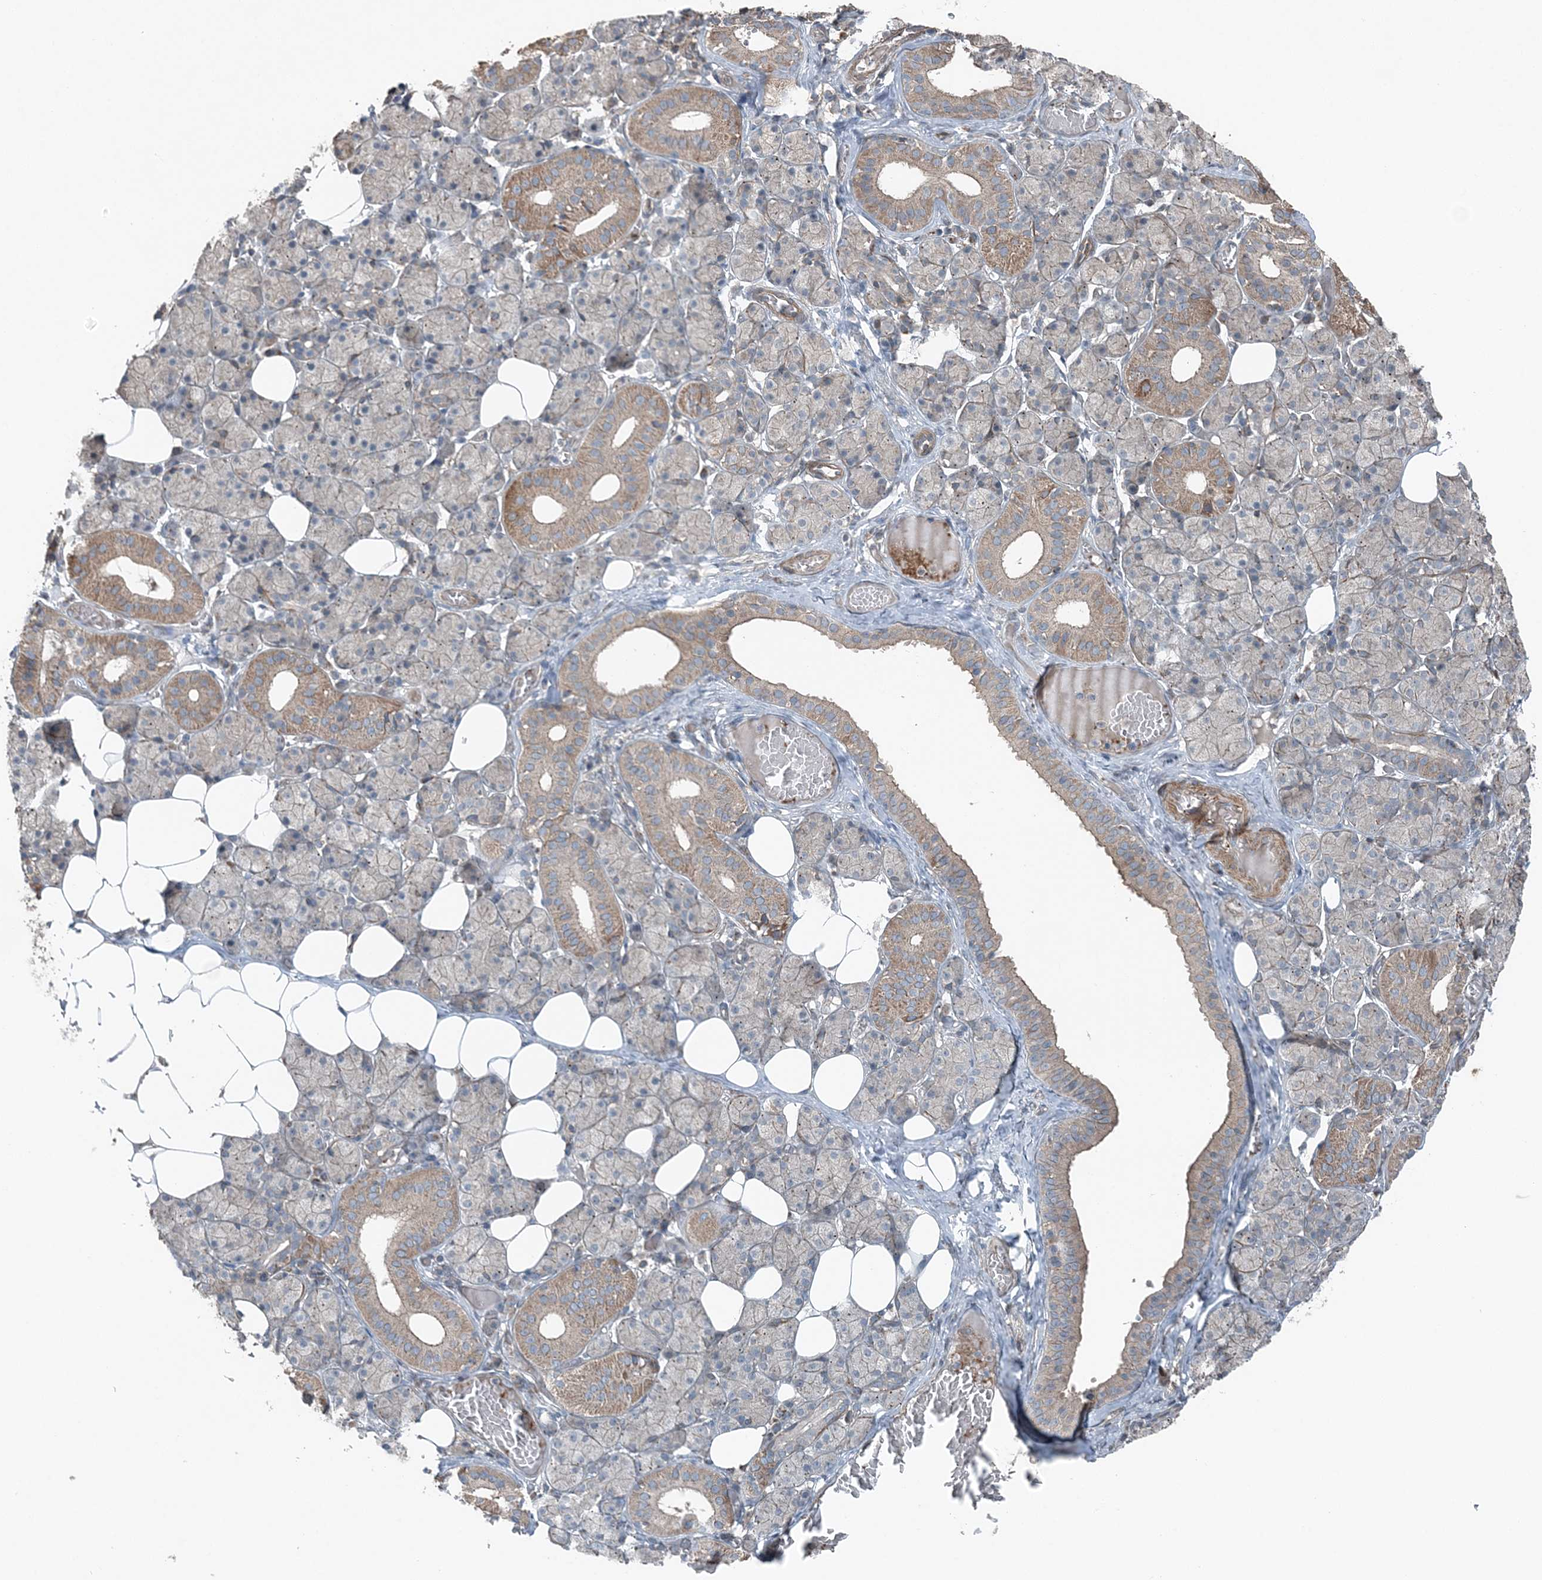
{"staining": {"intensity": "moderate", "quantity": "<25%", "location": "cytoplasmic/membranous"}, "tissue": "salivary gland", "cell_type": "Glandular cells", "image_type": "normal", "snomed": [{"axis": "morphology", "description": "Normal tissue, NOS"}, {"axis": "topography", "description": "Salivary gland"}], "caption": "A brown stain labels moderate cytoplasmic/membranous positivity of a protein in glandular cells of unremarkable human salivary gland. The staining was performed using DAB to visualize the protein expression in brown, while the nuclei were stained in blue with hematoxylin (Magnification: 20x).", "gene": "KY", "patient": {"sex": "female", "age": 33}}